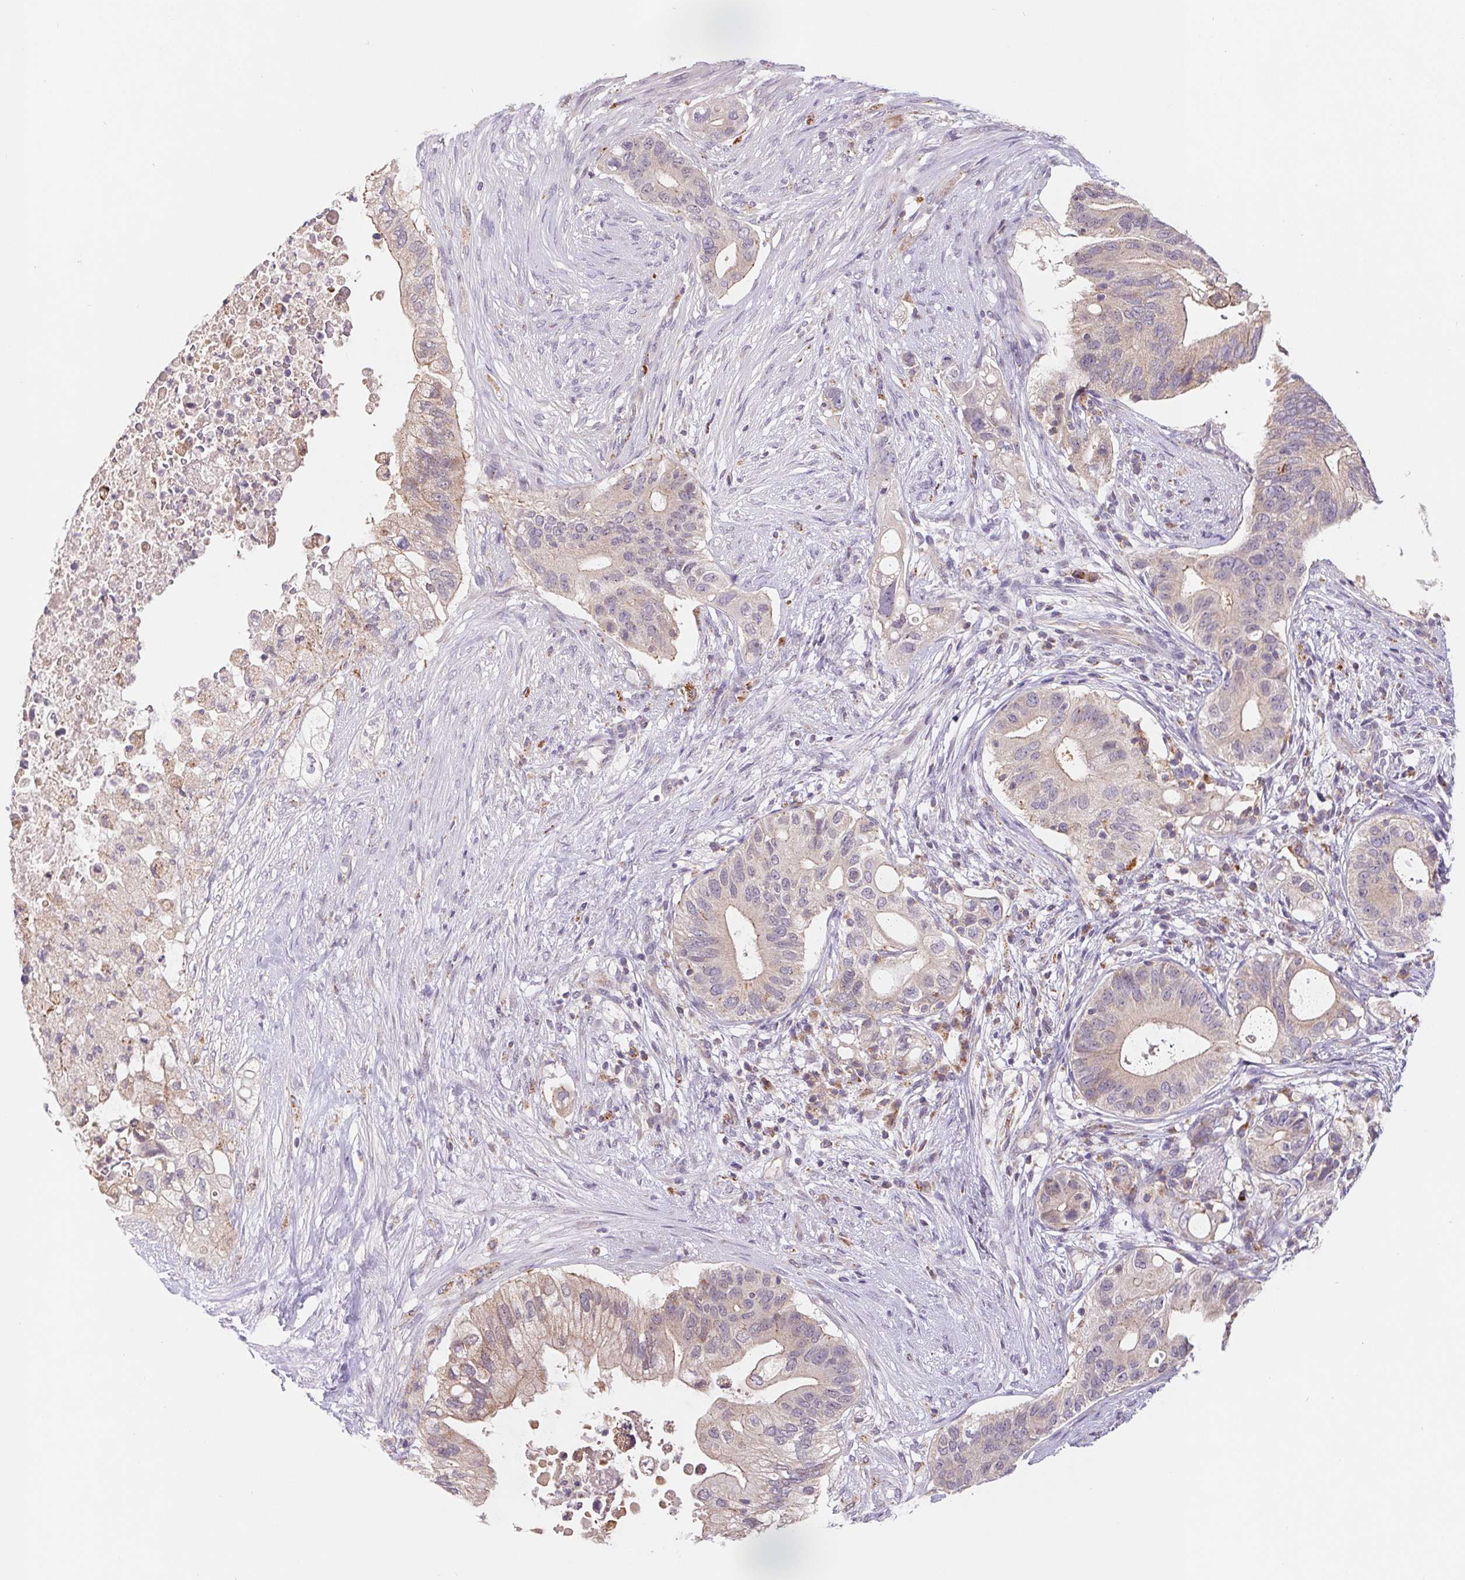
{"staining": {"intensity": "weak", "quantity": "<25%", "location": "cytoplasmic/membranous"}, "tissue": "pancreatic cancer", "cell_type": "Tumor cells", "image_type": "cancer", "snomed": [{"axis": "morphology", "description": "Adenocarcinoma, NOS"}, {"axis": "topography", "description": "Pancreas"}], "caption": "IHC photomicrograph of pancreatic cancer (adenocarcinoma) stained for a protein (brown), which shows no positivity in tumor cells.", "gene": "EMC6", "patient": {"sex": "female", "age": 72}}